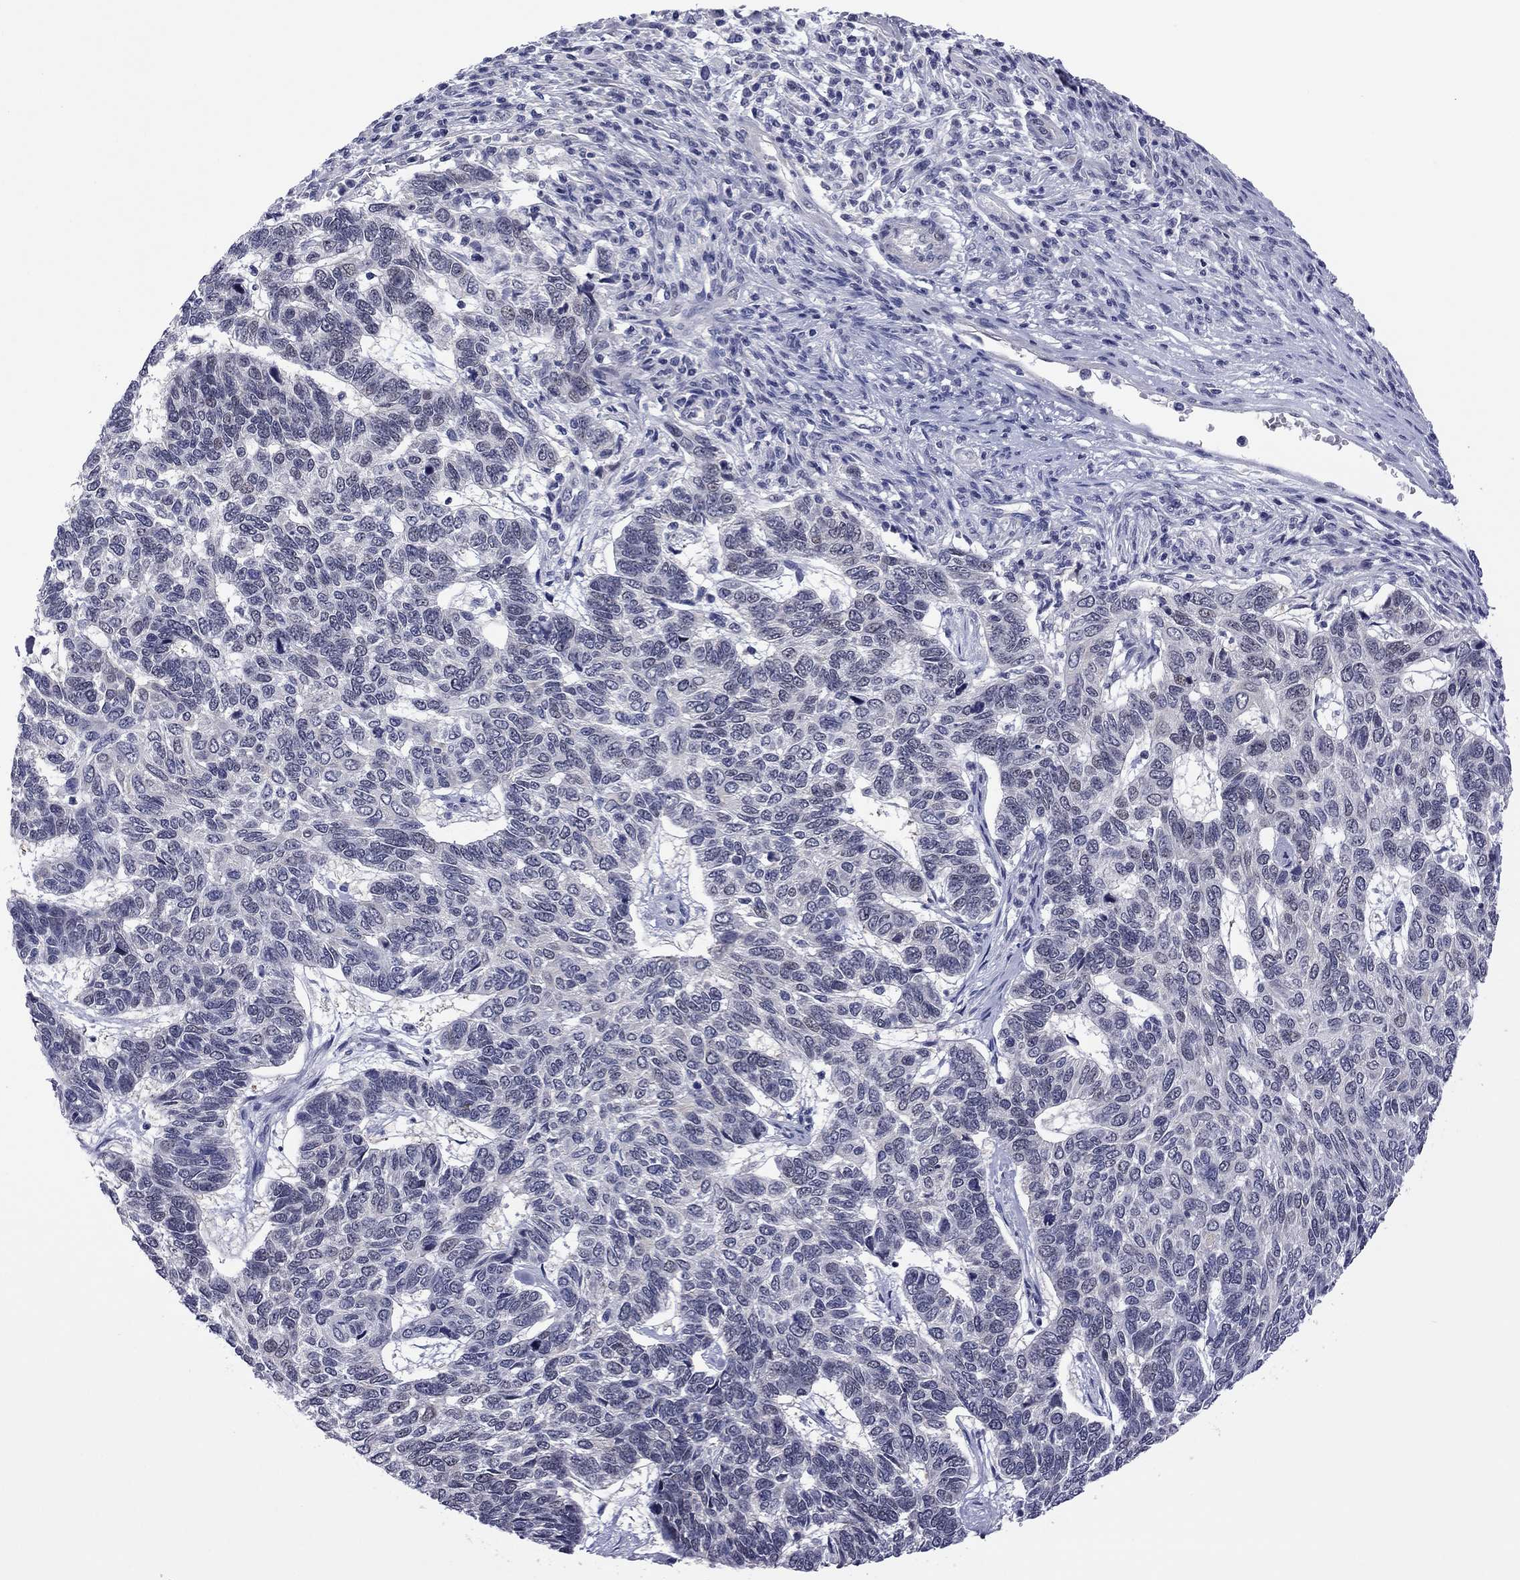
{"staining": {"intensity": "negative", "quantity": "none", "location": "none"}, "tissue": "skin cancer", "cell_type": "Tumor cells", "image_type": "cancer", "snomed": [{"axis": "morphology", "description": "Basal cell carcinoma"}, {"axis": "topography", "description": "Skin"}], "caption": "Immunohistochemistry (IHC) photomicrograph of neoplastic tissue: skin basal cell carcinoma stained with DAB (3,3'-diaminobenzidine) demonstrates no significant protein expression in tumor cells.", "gene": "POU5F2", "patient": {"sex": "female", "age": 65}}